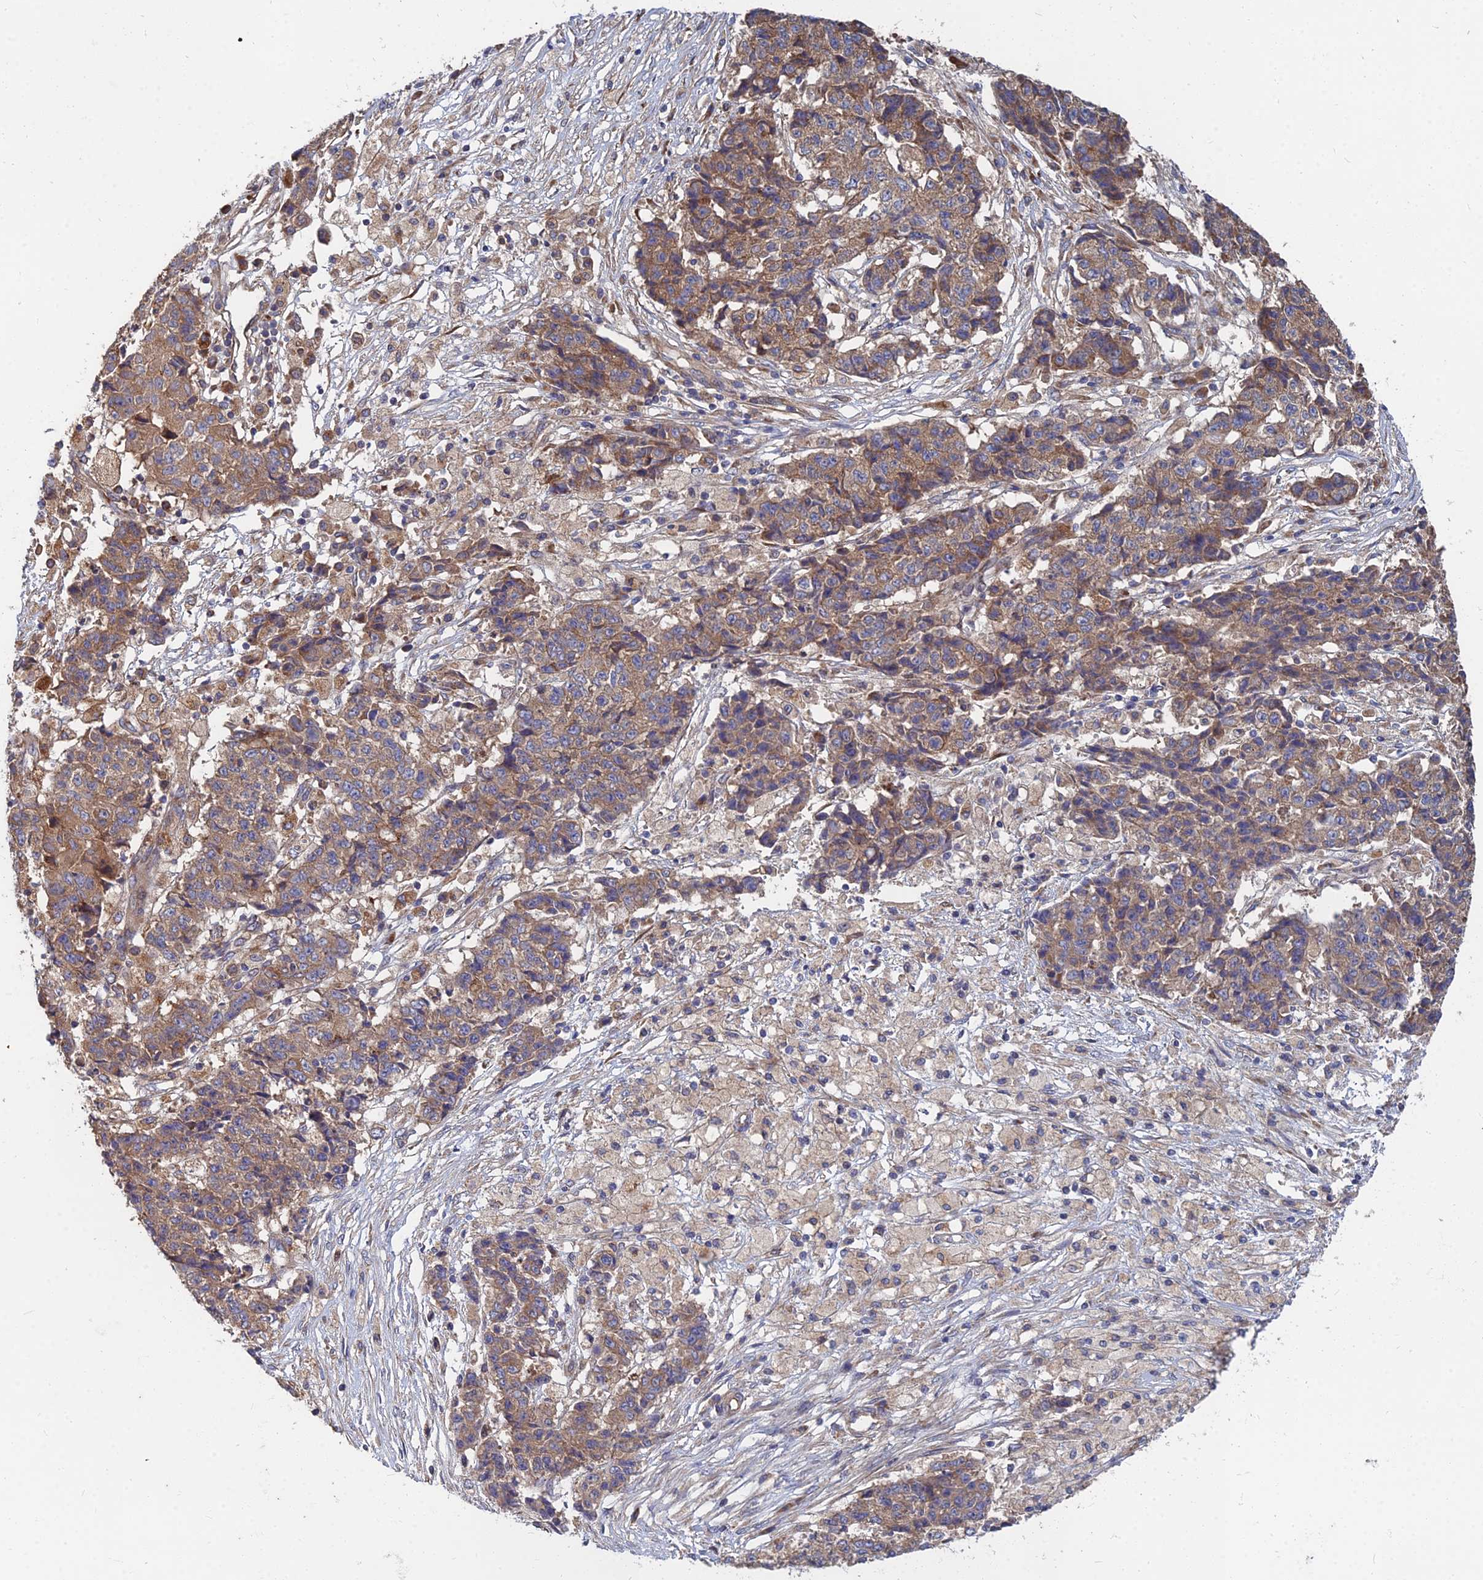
{"staining": {"intensity": "moderate", "quantity": ">75%", "location": "cytoplasmic/membranous"}, "tissue": "ovarian cancer", "cell_type": "Tumor cells", "image_type": "cancer", "snomed": [{"axis": "morphology", "description": "Carcinoma, endometroid"}, {"axis": "topography", "description": "Ovary"}], "caption": "Brown immunohistochemical staining in endometroid carcinoma (ovarian) exhibits moderate cytoplasmic/membranous positivity in approximately >75% of tumor cells.", "gene": "CCZ1", "patient": {"sex": "female", "age": 42}}